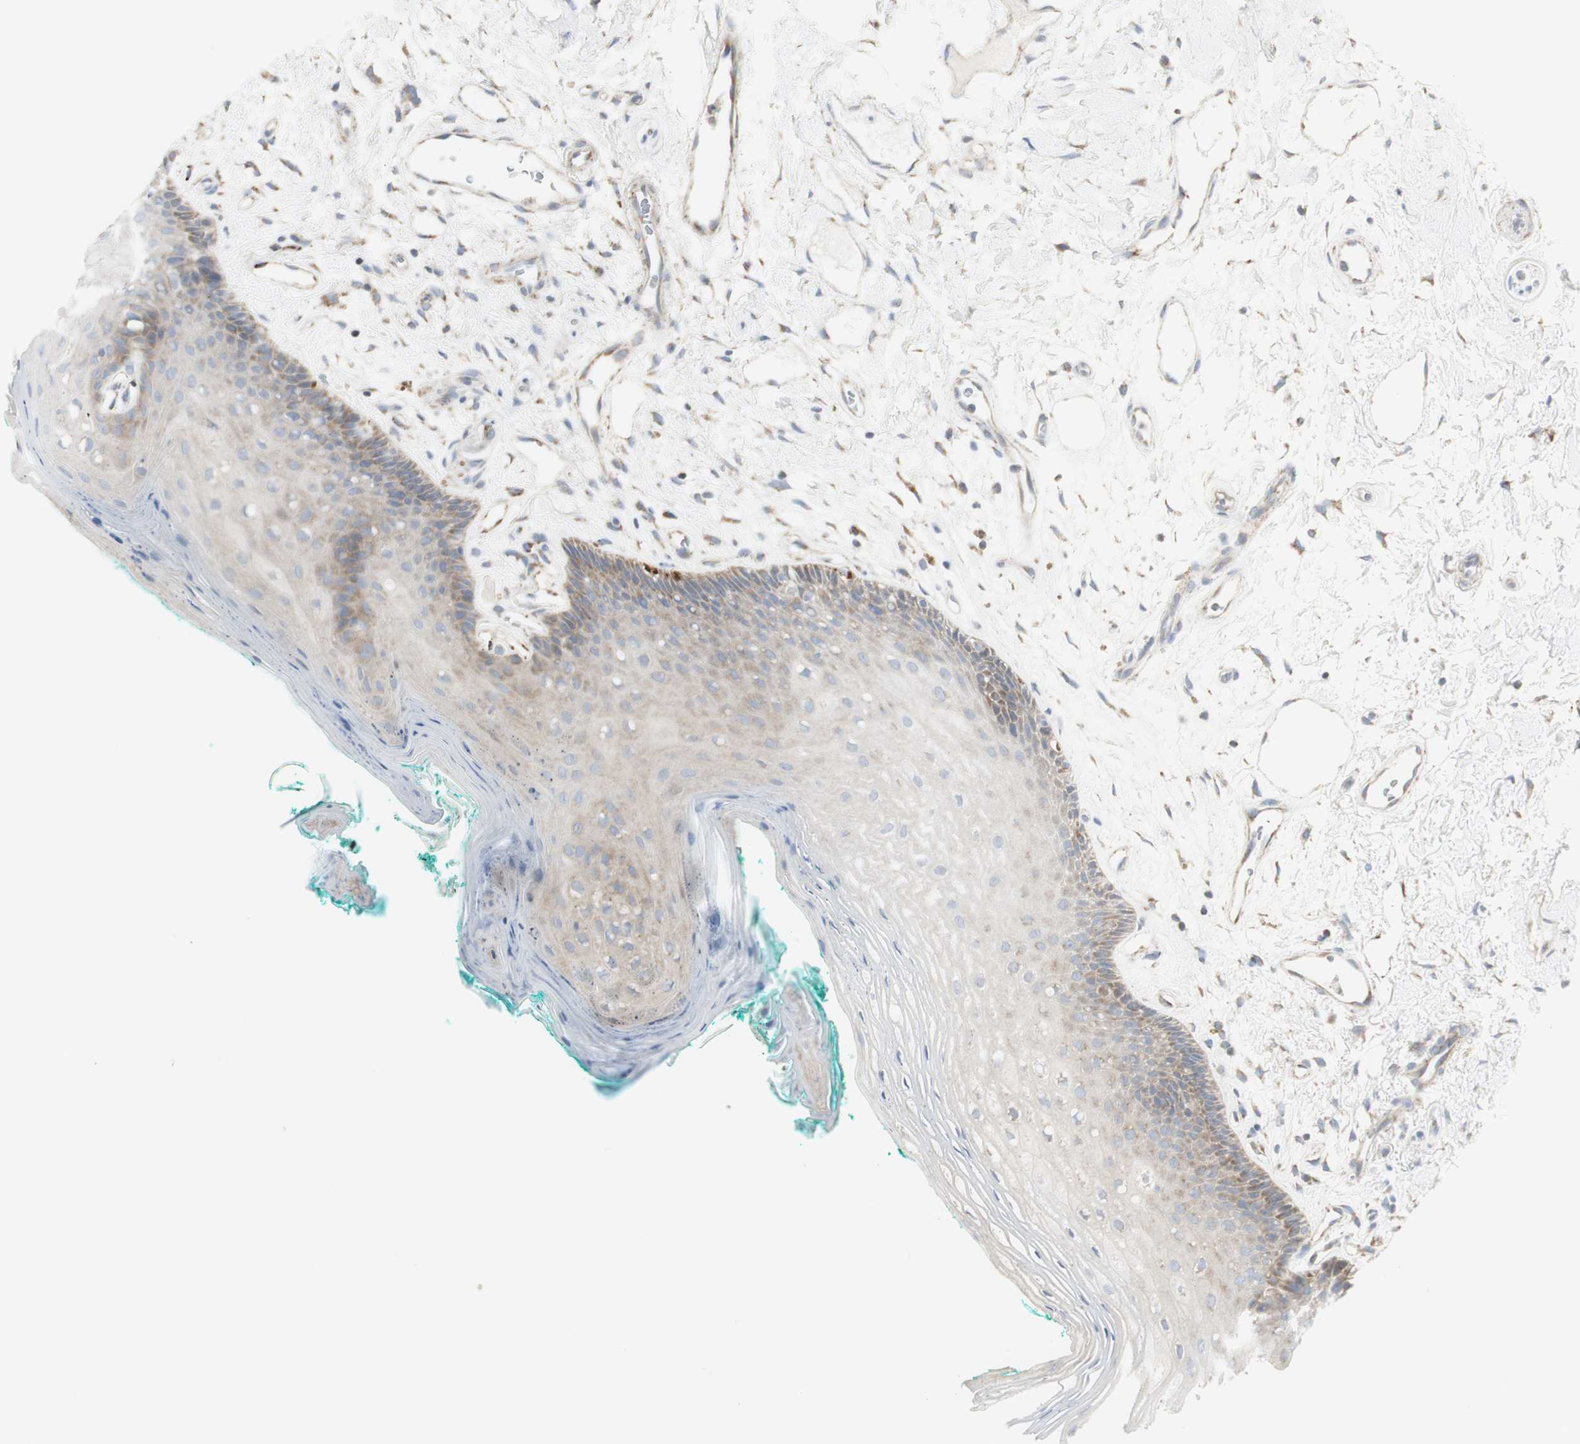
{"staining": {"intensity": "weak", "quantity": "25%-75%", "location": "cytoplasmic/membranous"}, "tissue": "oral mucosa", "cell_type": "Squamous epithelial cells", "image_type": "normal", "snomed": [{"axis": "morphology", "description": "Normal tissue, NOS"}, {"axis": "topography", "description": "Skeletal muscle"}, {"axis": "topography", "description": "Oral tissue"}, {"axis": "topography", "description": "Peripheral nerve tissue"}], "caption": "Squamous epithelial cells demonstrate low levels of weak cytoplasmic/membranous expression in about 25%-75% of cells in benign human oral mucosa.", "gene": "C3orf52", "patient": {"sex": "female", "age": 84}}